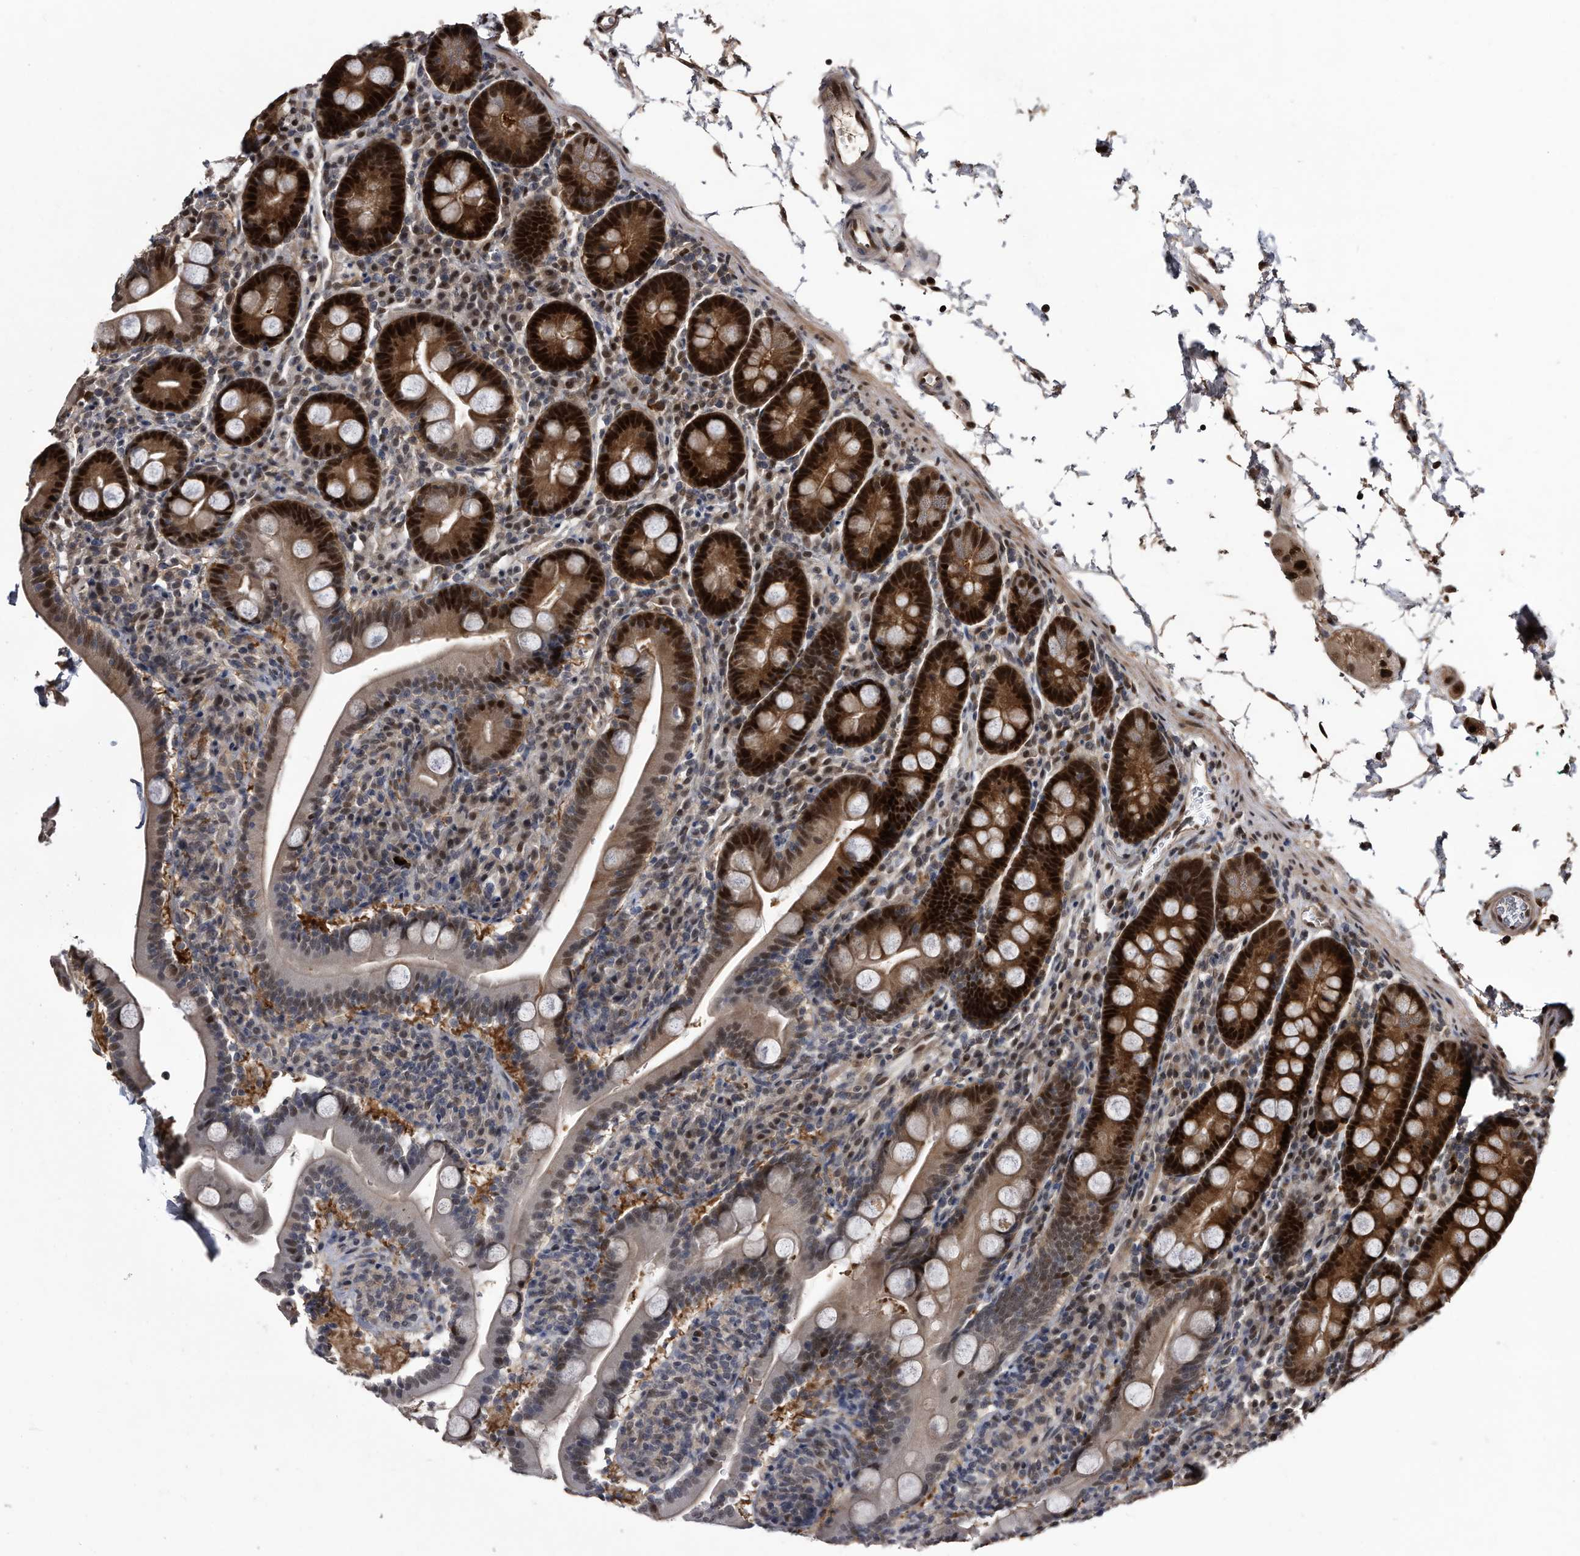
{"staining": {"intensity": "strong", "quantity": ">75%", "location": "cytoplasmic/membranous,nuclear"}, "tissue": "duodenum", "cell_type": "Glandular cells", "image_type": "normal", "snomed": [{"axis": "morphology", "description": "Normal tissue, NOS"}, {"axis": "topography", "description": "Duodenum"}], "caption": "Brown immunohistochemical staining in normal human duodenum demonstrates strong cytoplasmic/membranous,nuclear expression in about >75% of glandular cells. (DAB IHC, brown staining for protein, blue staining for nuclei).", "gene": "RAD23B", "patient": {"sex": "male", "age": 35}}